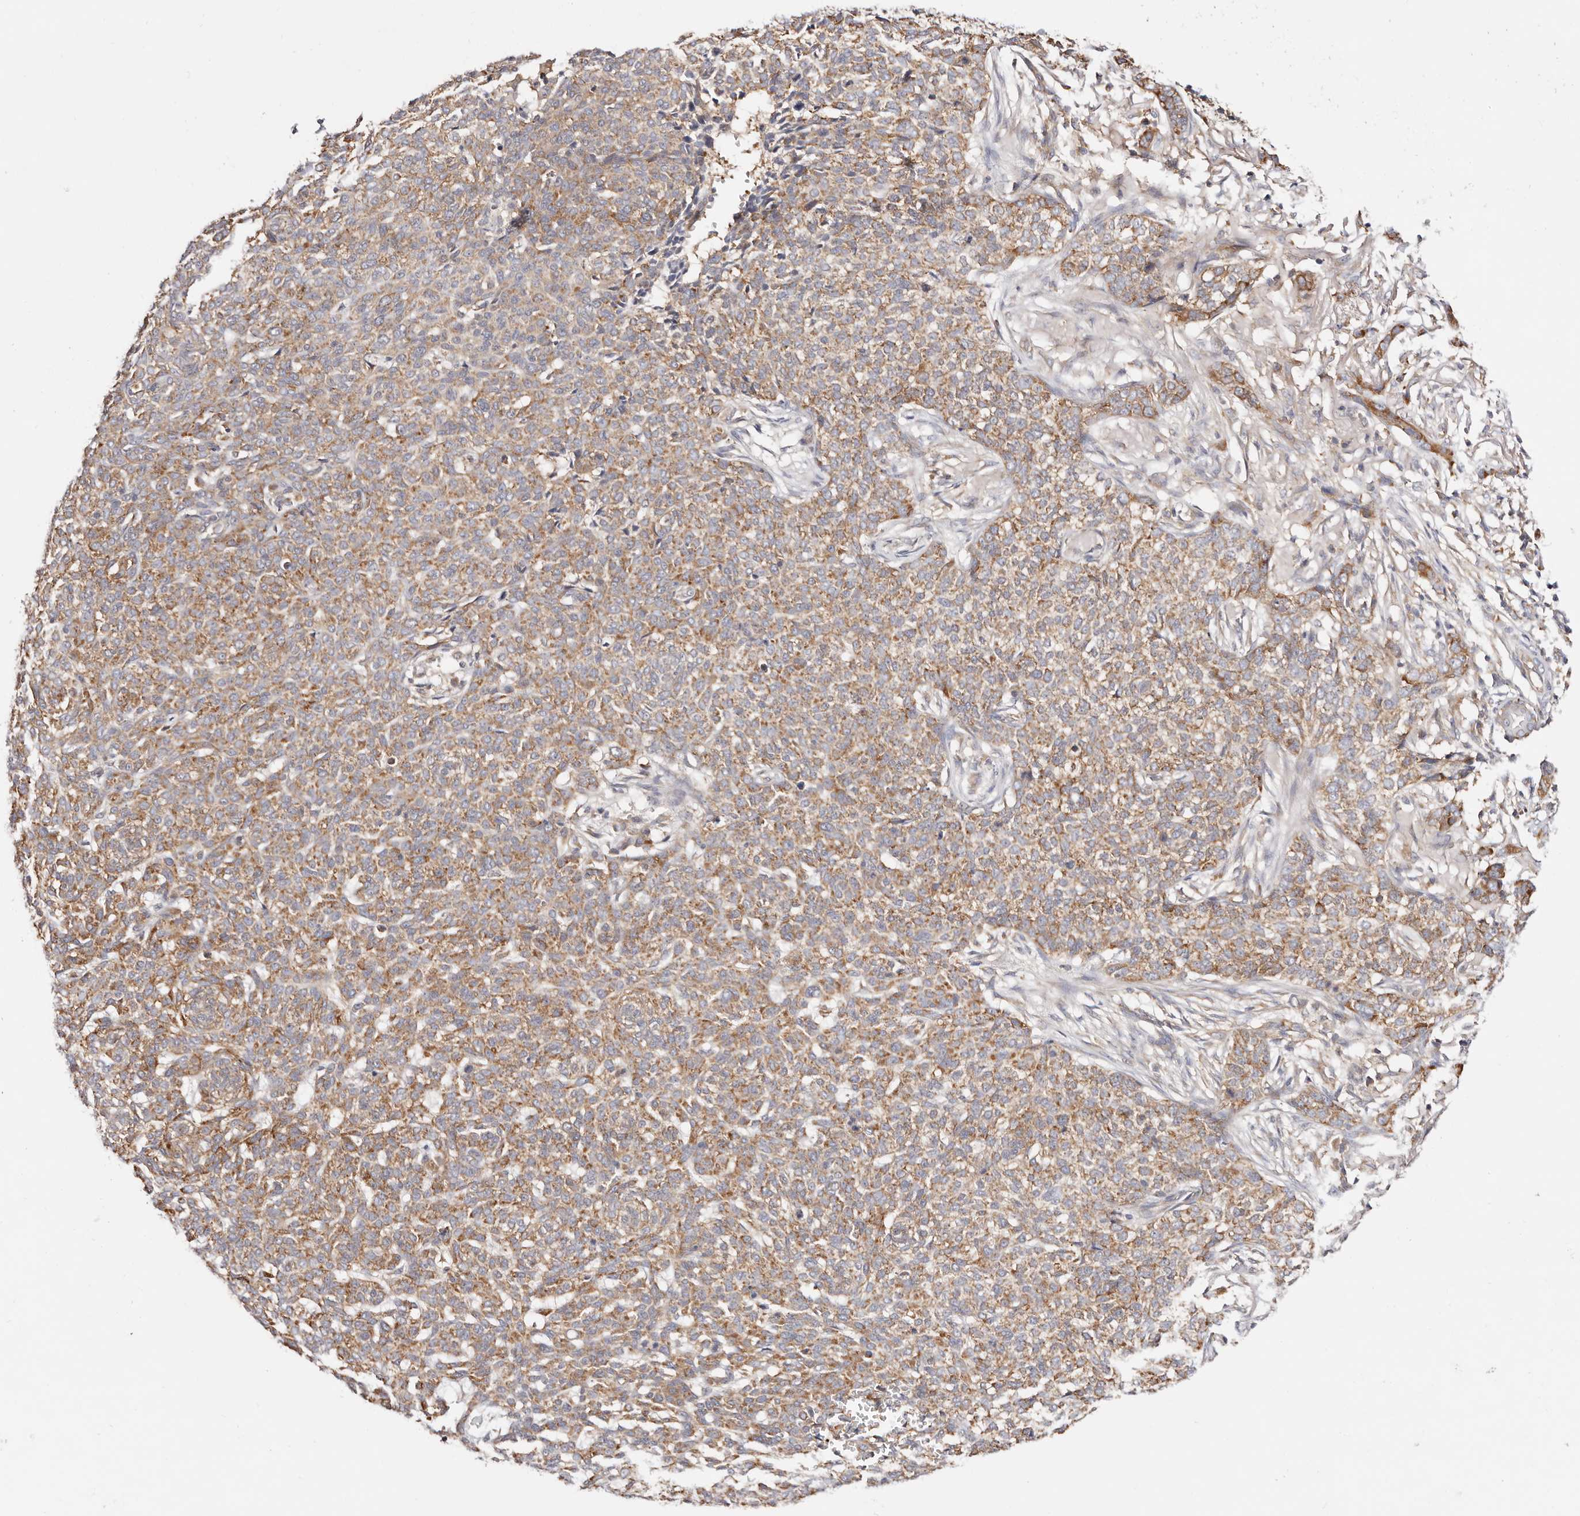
{"staining": {"intensity": "moderate", "quantity": ">75%", "location": "cytoplasmic/membranous"}, "tissue": "skin cancer", "cell_type": "Tumor cells", "image_type": "cancer", "snomed": [{"axis": "morphology", "description": "Basal cell carcinoma"}, {"axis": "topography", "description": "Skin"}], "caption": "A photomicrograph of skin cancer stained for a protein reveals moderate cytoplasmic/membranous brown staining in tumor cells.", "gene": "GNA13", "patient": {"sex": "male", "age": 85}}